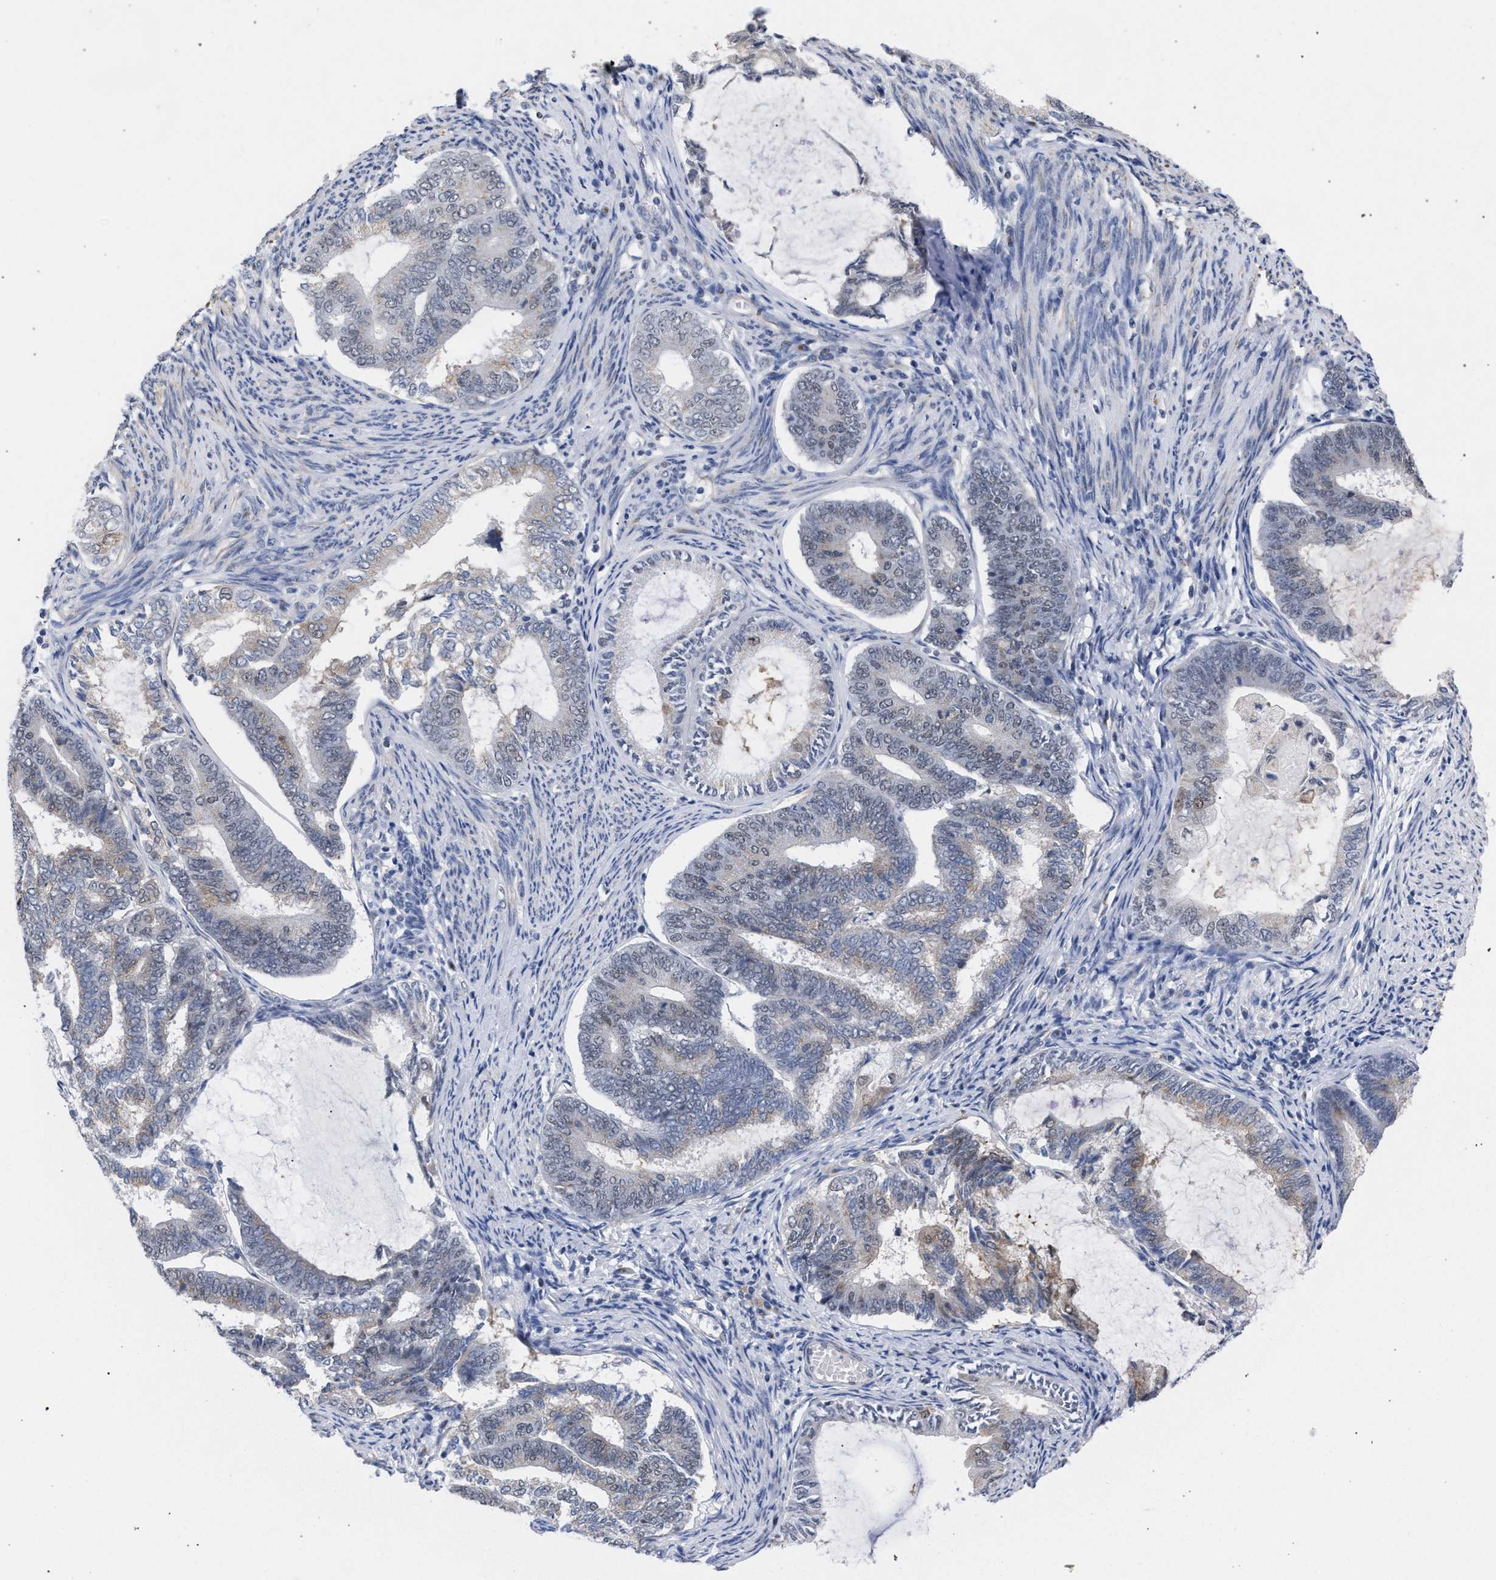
{"staining": {"intensity": "weak", "quantity": "25%-75%", "location": "cytoplasmic/membranous"}, "tissue": "endometrial cancer", "cell_type": "Tumor cells", "image_type": "cancer", "snomed": [{"axis": "morphology", "description": "Adenocarcinoma, NOS"}, {"axis": "topography", "description": "Endometrium"}], "caption": "Adenocarcinoma (endometrial) tissue exhibits weak cytoplasmic/membranous positivity in about 25%-75% of tumor cells, visualized by immunohistochemistry.", "gene": "GOLGA2", "patient": {"sex": "female", "age": 86}}